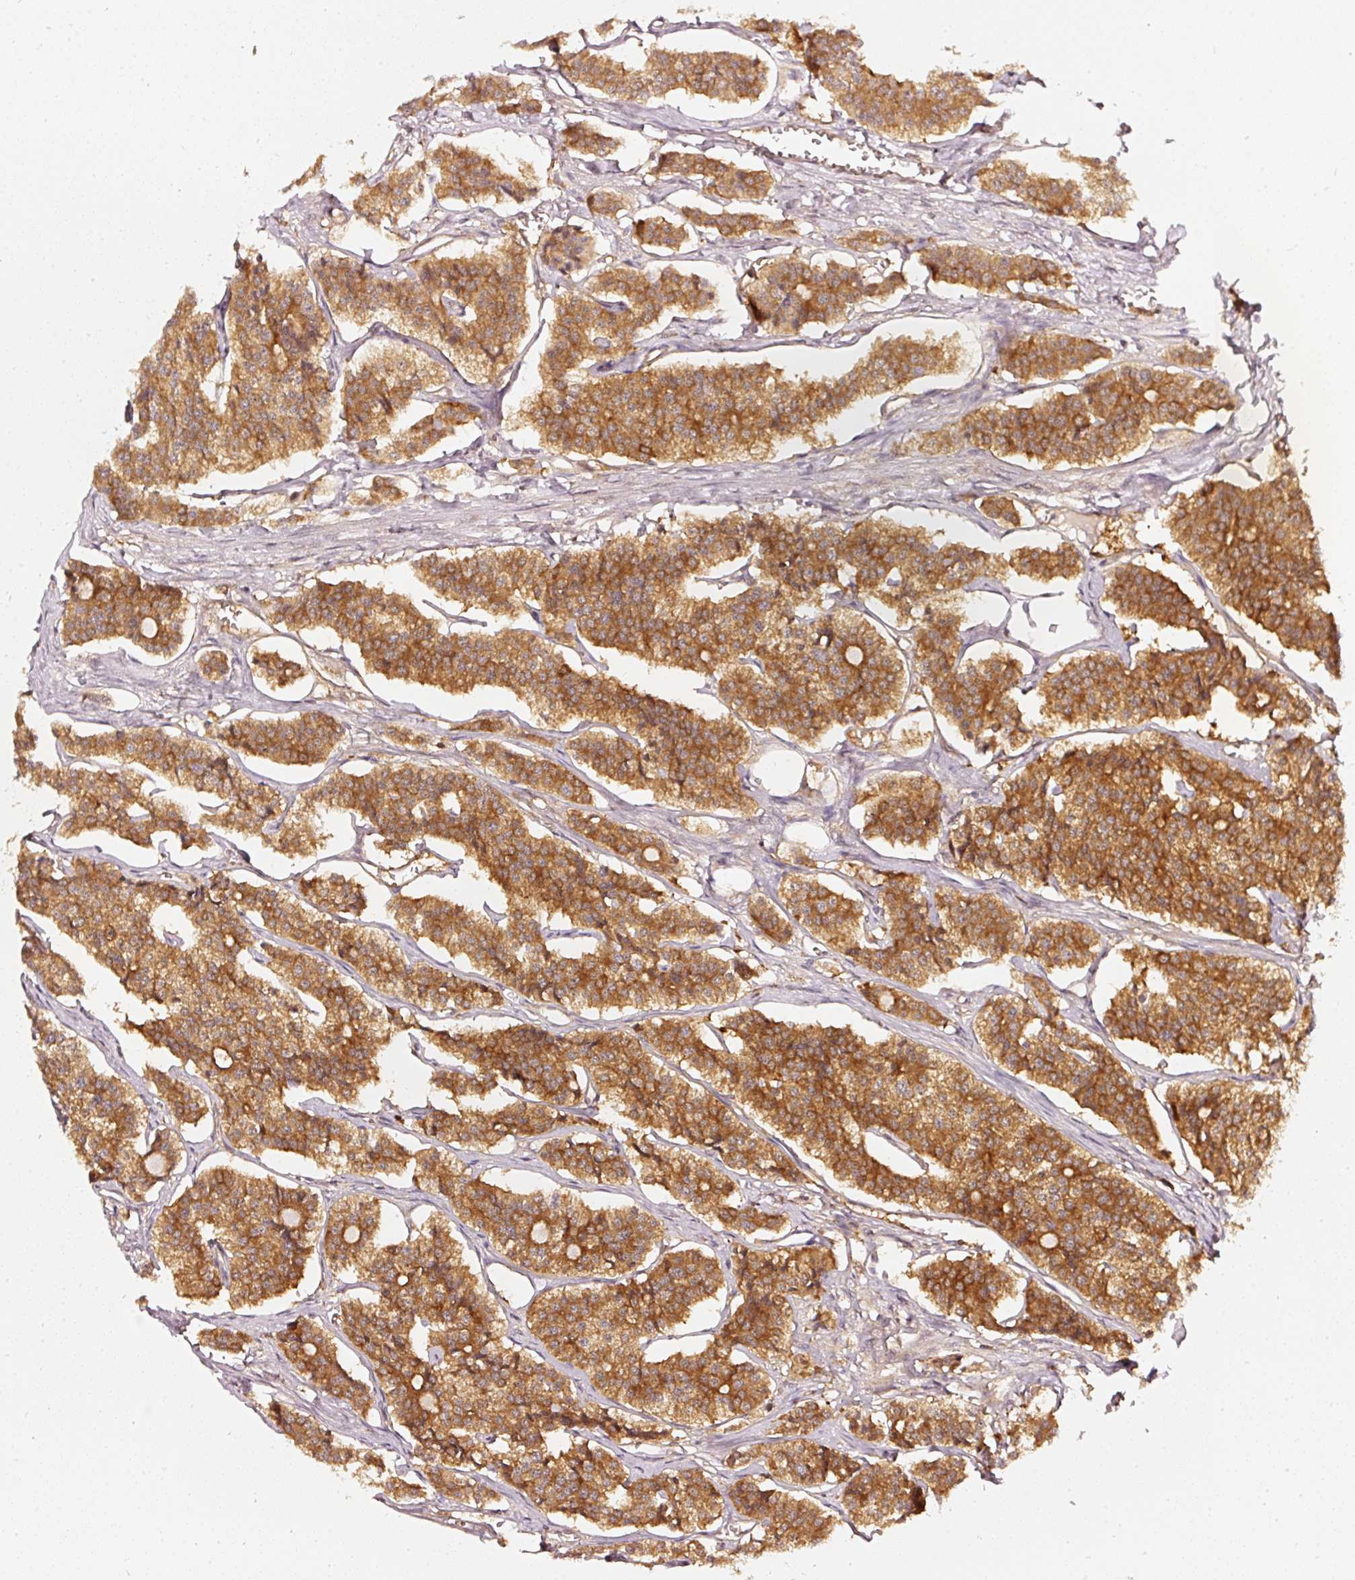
{"staining": {"intensity": "strong", "quantity": ">75%", "location": "cytoplasmic/membranous"}, "tissue": "carcinoid", "cell_type": "Tumor cells", "image_type": "cancer", "snomed": [{"axis": "morphology", "description": "Carcinoid, malignant, NOS"}, {"axis": "topography", "description": "Small intestine"}], "caption": "There is high levels of strong cytoplasmic/membranous positivity in tumor cells of carcinoid, as demonstrated by immunohistochemical staining (brown color).", "gene": "ASMTL", "patient": {"sex": "male", "age": 63}}